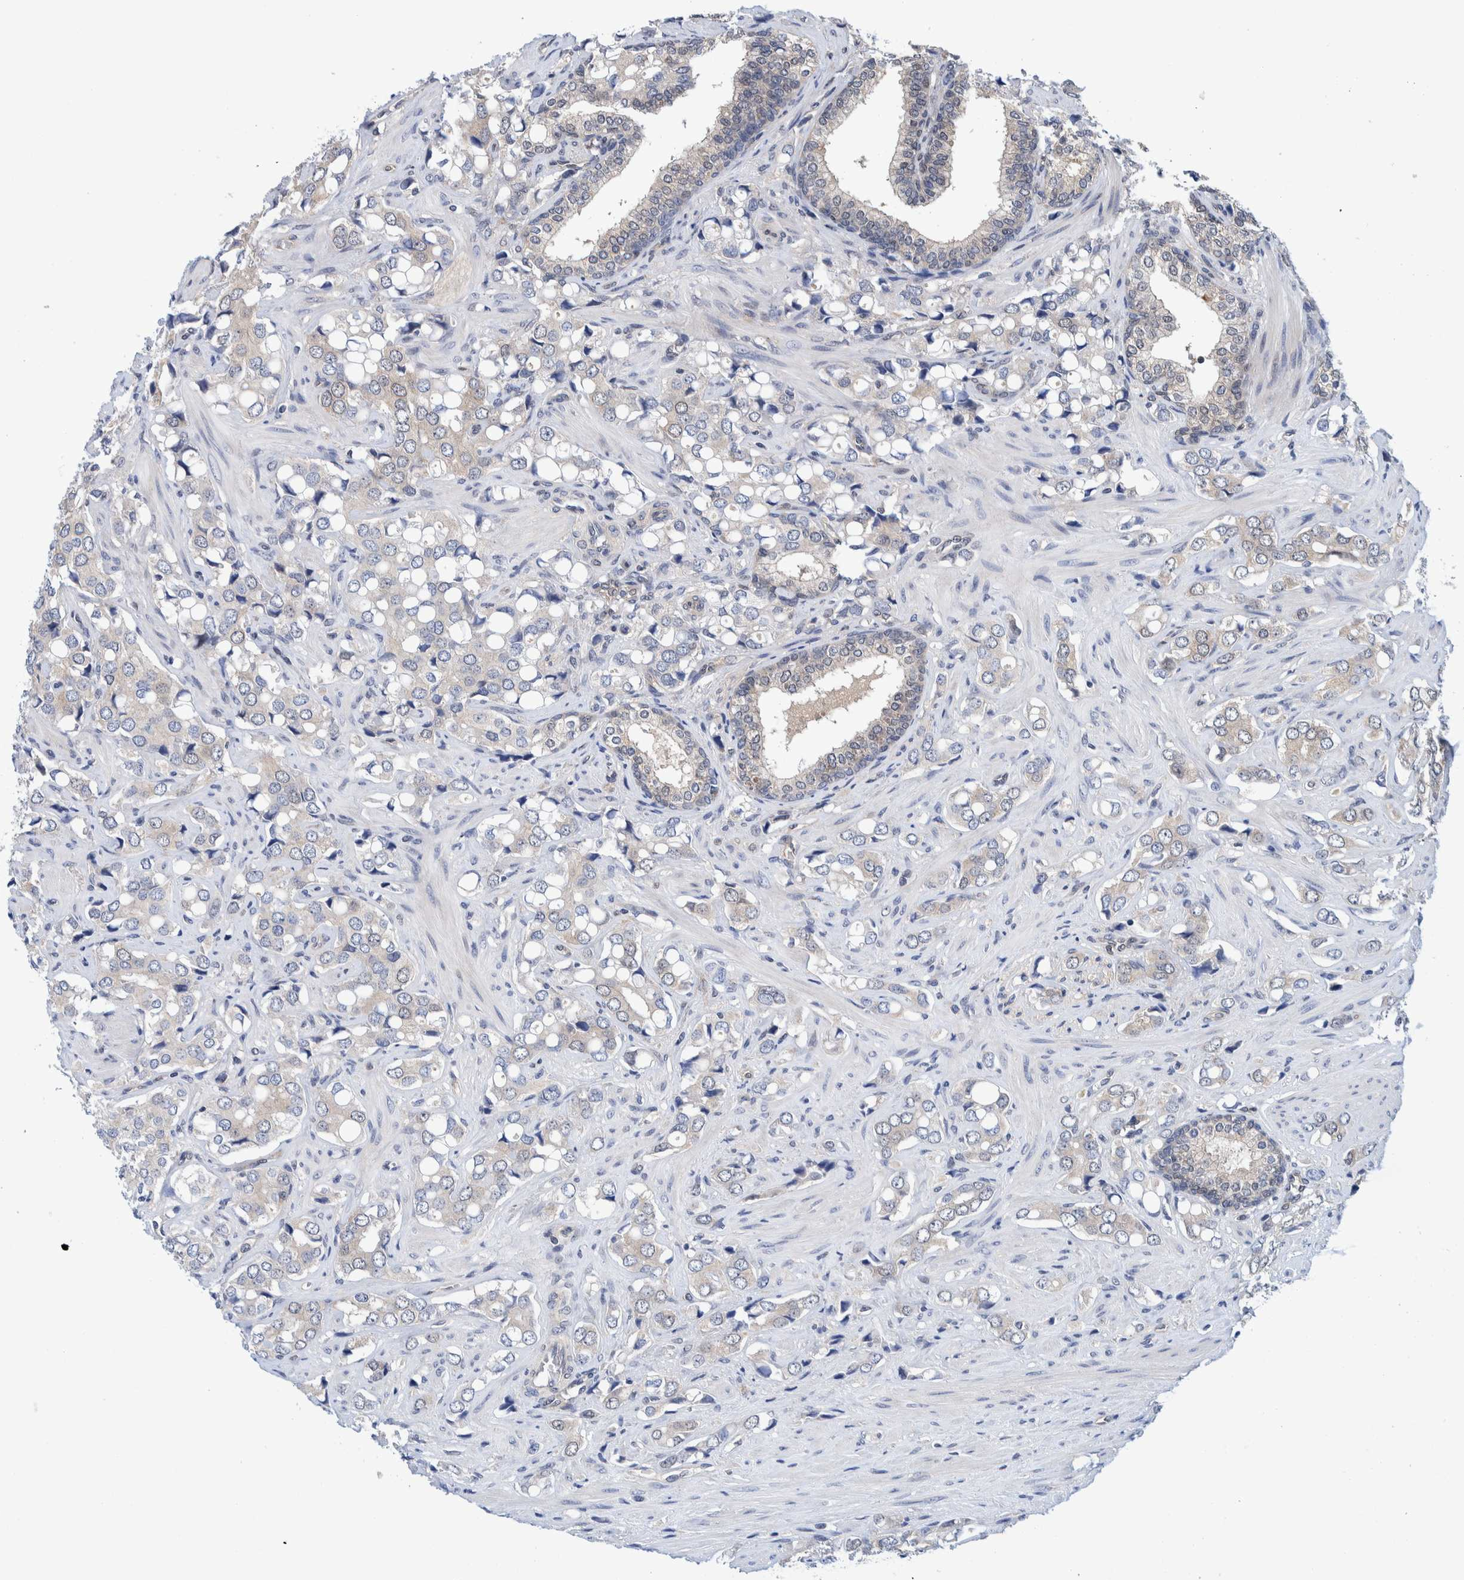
{"staining": {"intensity": "negative", "quantity": "none", "location": "none"}, "tissue": "prostate cancer", "cell_type": "Tumor cells", "image_type": "cancer", "snomed": [{"axis": "morphology", "description": "Adenocarcinoma, High grade"}, {"axis": "topography", "description": "Prostate"}], "caption": "This is a photomicrograph of immunohistochemistry (IHC) staining of prostate cancer, which shows no staining in tumor cells.", "gene": "PFAS", "patient": {"sex": "male", "age": 52}}